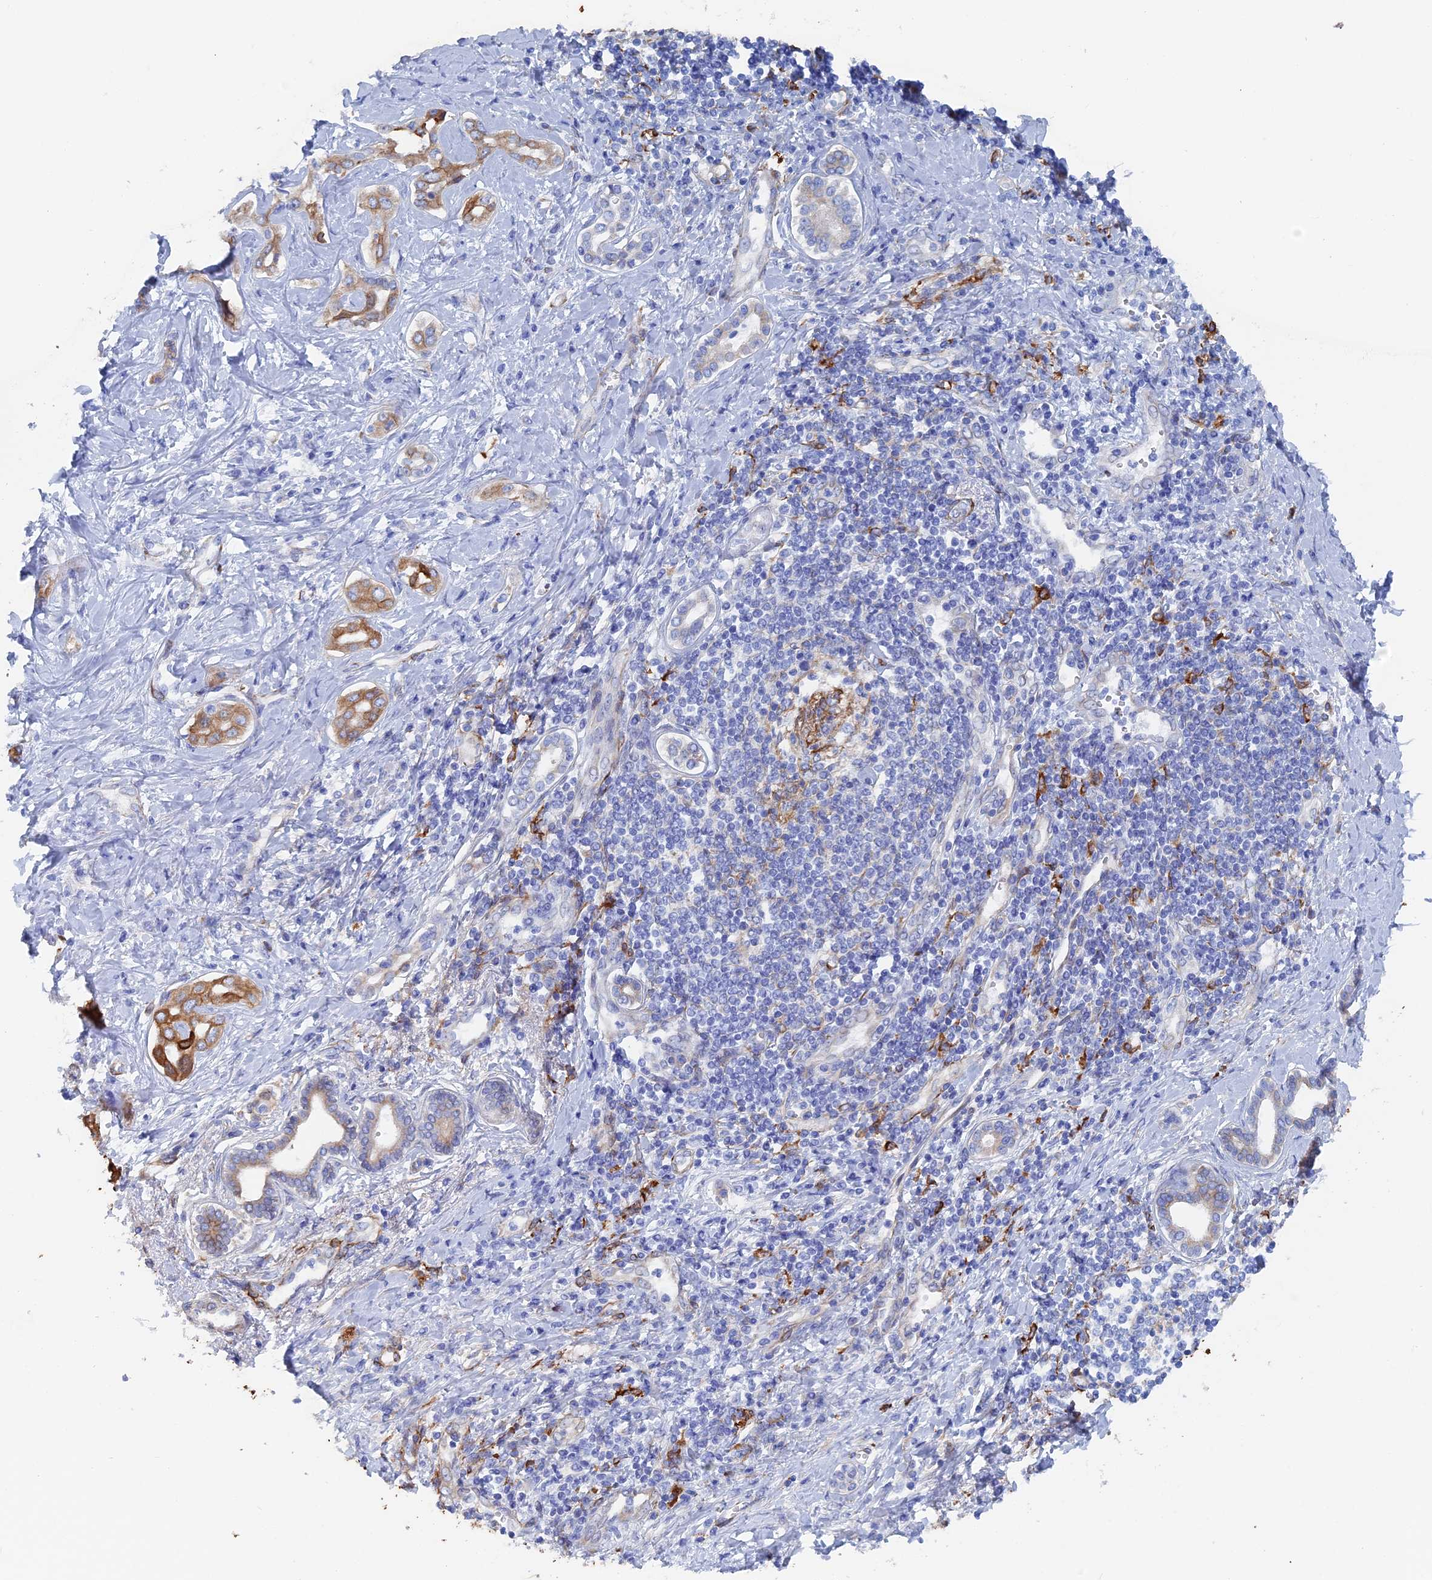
{"staining": {"intensity": "moderate", "quantity": ">75%", "location": "cytoplasmic/membranous"}, "tissue": "liver cancer", "cell_type": "Tumor cells", "image_type": "cancer", "snomed": [{"axis": "morphology", "description": "Cholangiocarcinoma"}, {"axis": "topography", "description": "Liver"}], "caption": "Cholangiocarcinoma (liver) was stained to show a protein in brown. There is medium levels of moderate cytoplasmic/membranous positivity in approximately >75% of tumor cells.", "gene": "COG7", "patient": {"sex": "female", "age": 77}}